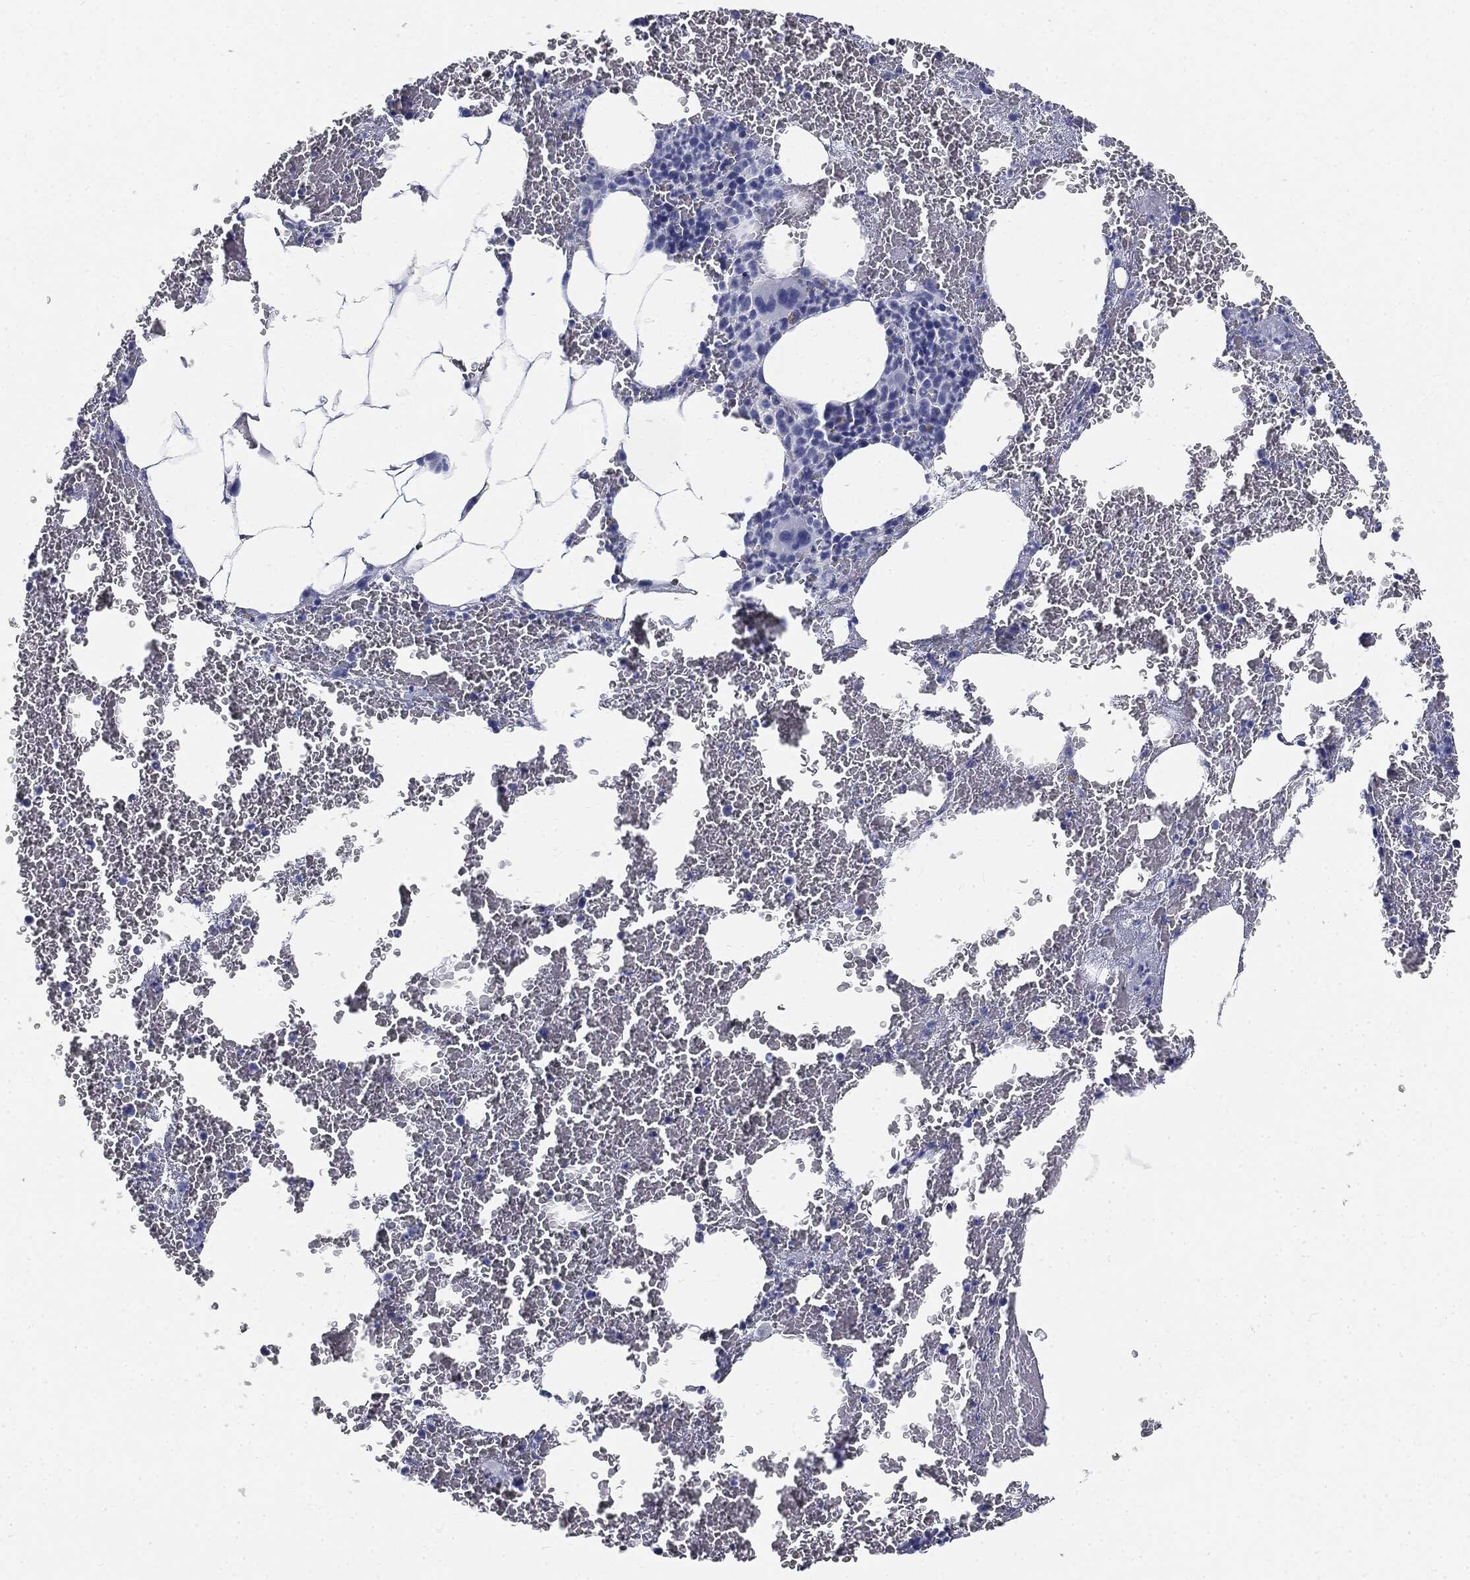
{"staining": {"intensity": "negative", "quantity": "none", "location": "none"}, "tissue": "bone marrow", "cell_type": "Hematopoietic cells", "image_type": "normal", "snomed": [{"axis": "morphology", "description": "Normal tissue, NOS"}, {"axis": "topography", "description": "Bone marrow"}], "caption": "Micrograph shows no protein positivity in hematopoietic cells of benign bone marrow.", "gene": "CUZD1", "patient": {"sex": "male", "age": 91}}